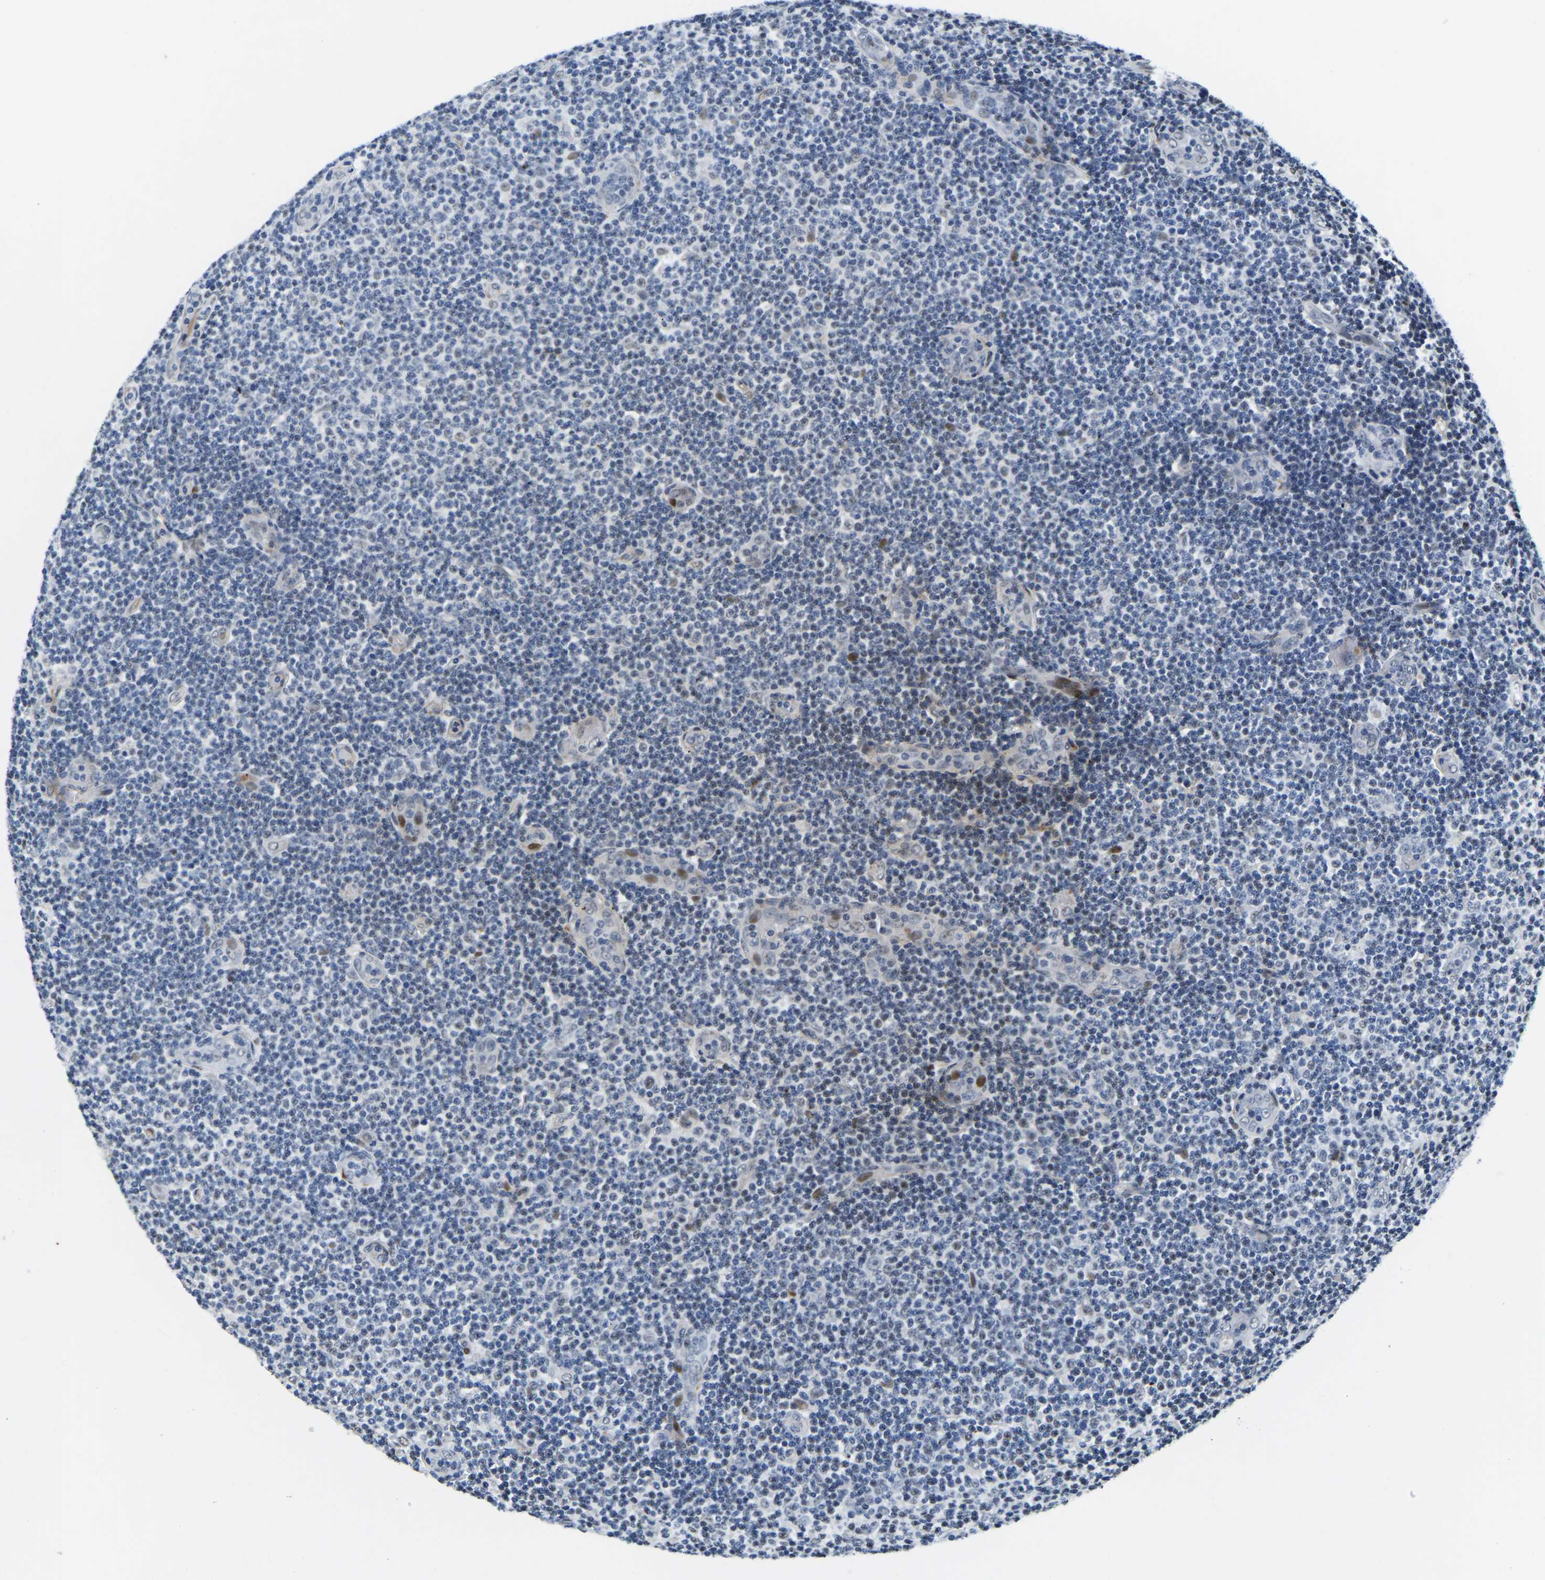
{"staining": {"intensity": "moderate", "quantity": "<25%", "location": "nuclear"}, "tissue": "lymphoma", "cell_type": "Tumor cells", "image_type": "cancer", "snomed": [{"axis": "morphology", "description": "Malignant lymphoma, non-Hodgkin's type, Low grade"}, {"axis": "topography", "description": "Lymph node"}], "caption": "Protein staining of low-grade malignant lymphoma, non-Hodgkin's type tissue exhibits moderate nuclear staining in approximately <25% of tumor cells.", "gene": "UBA1", "patient": {"sex": "male", "age": 83}}